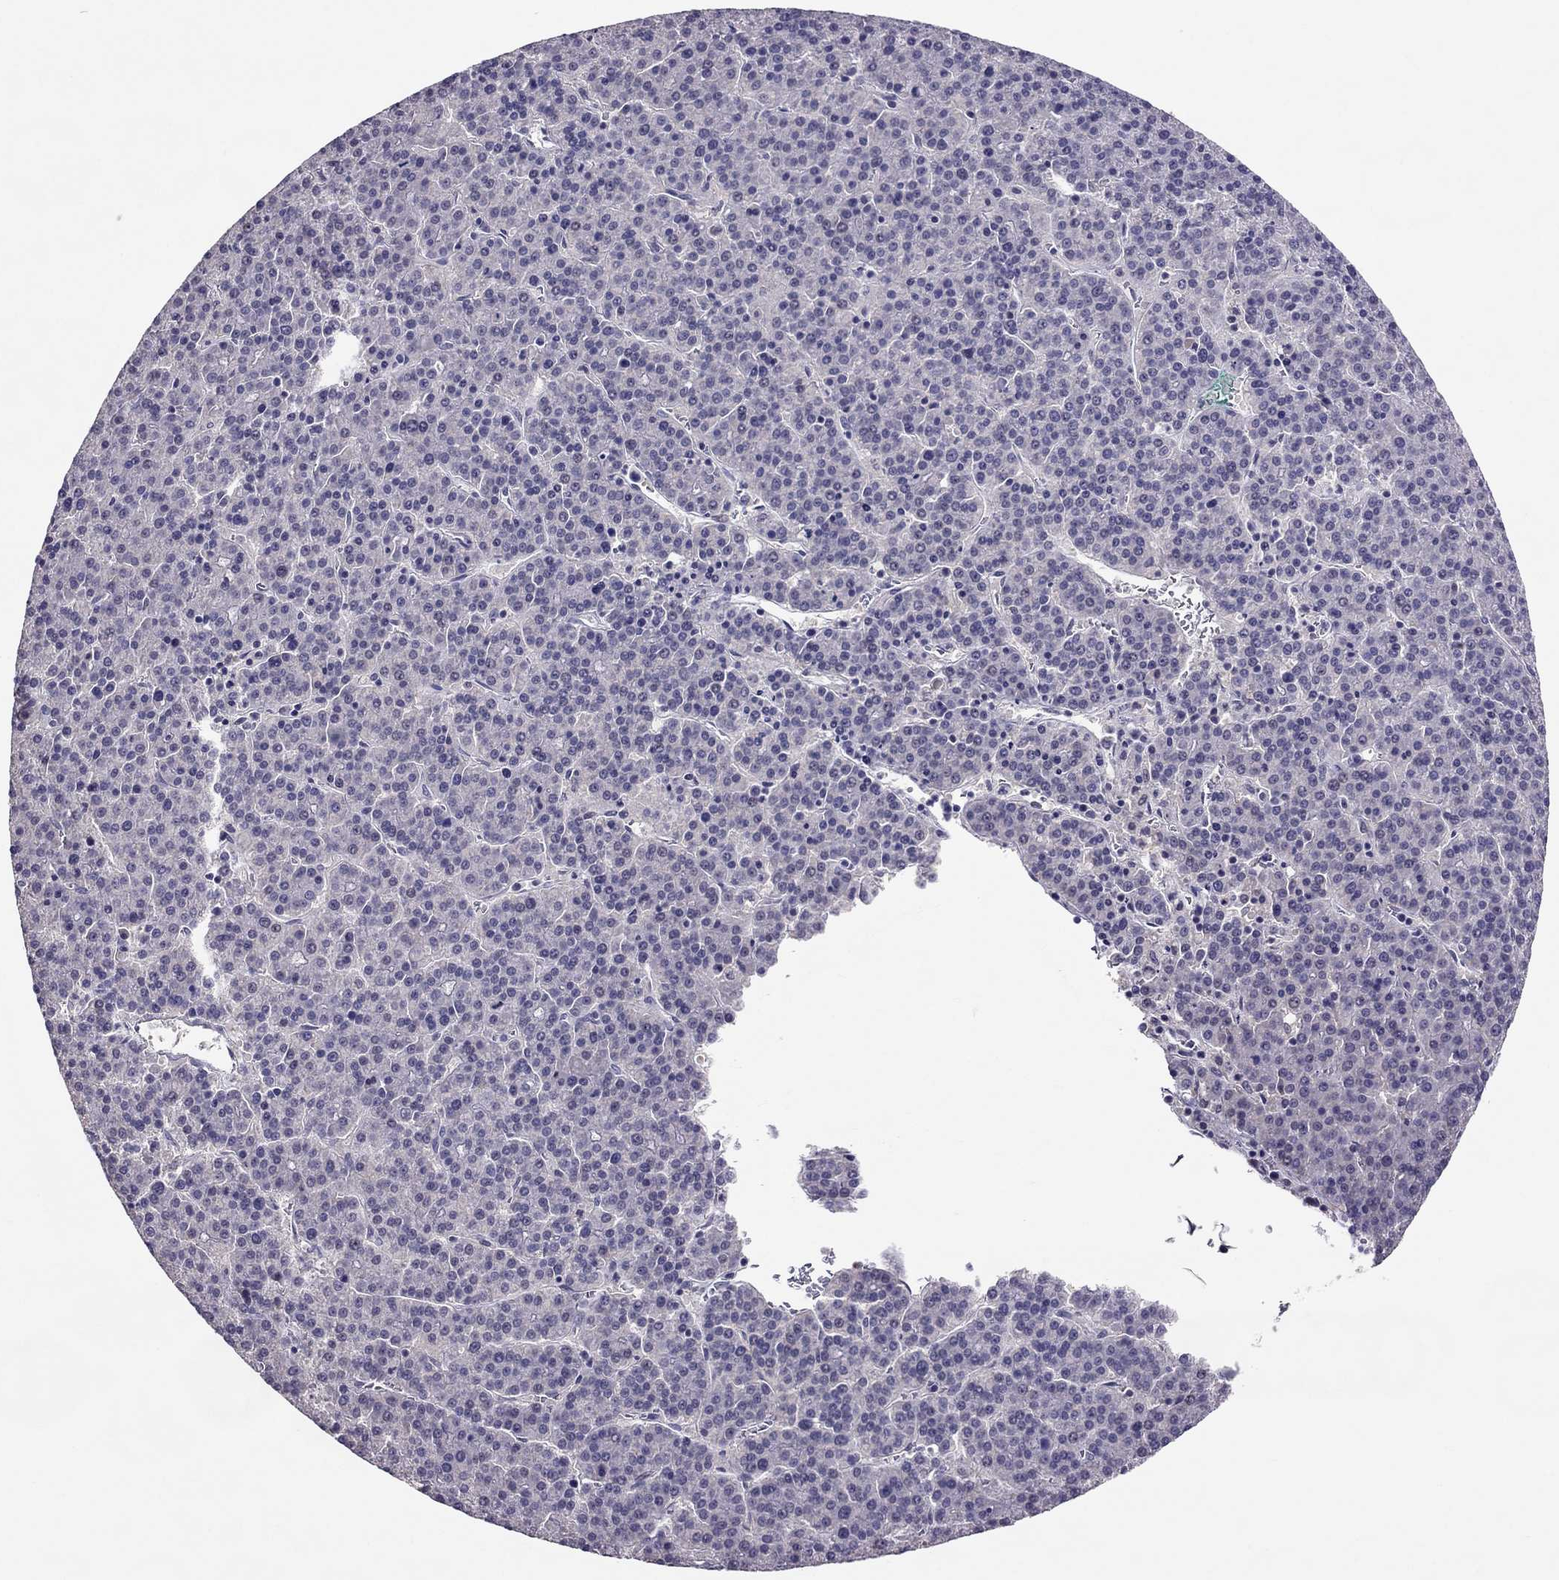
{"staining": {"intensity": "negative", "quantity": "none", "location": "none"}, "tissue": "liver cancer", "cell_type": "Tumor cells", "image_type": "cancer", "snomed": [{"axis": "morphology", "description": "Carcinoma, Hepatocellular, NOS"}, {"axis": "topography", "description": "Liver"}], "caption": "Protein analysis of liver cancer exhibits no significant positivity in tumor cells.", "gene": "LRRC46", "patient": {"sex": "female", "age": 58}}